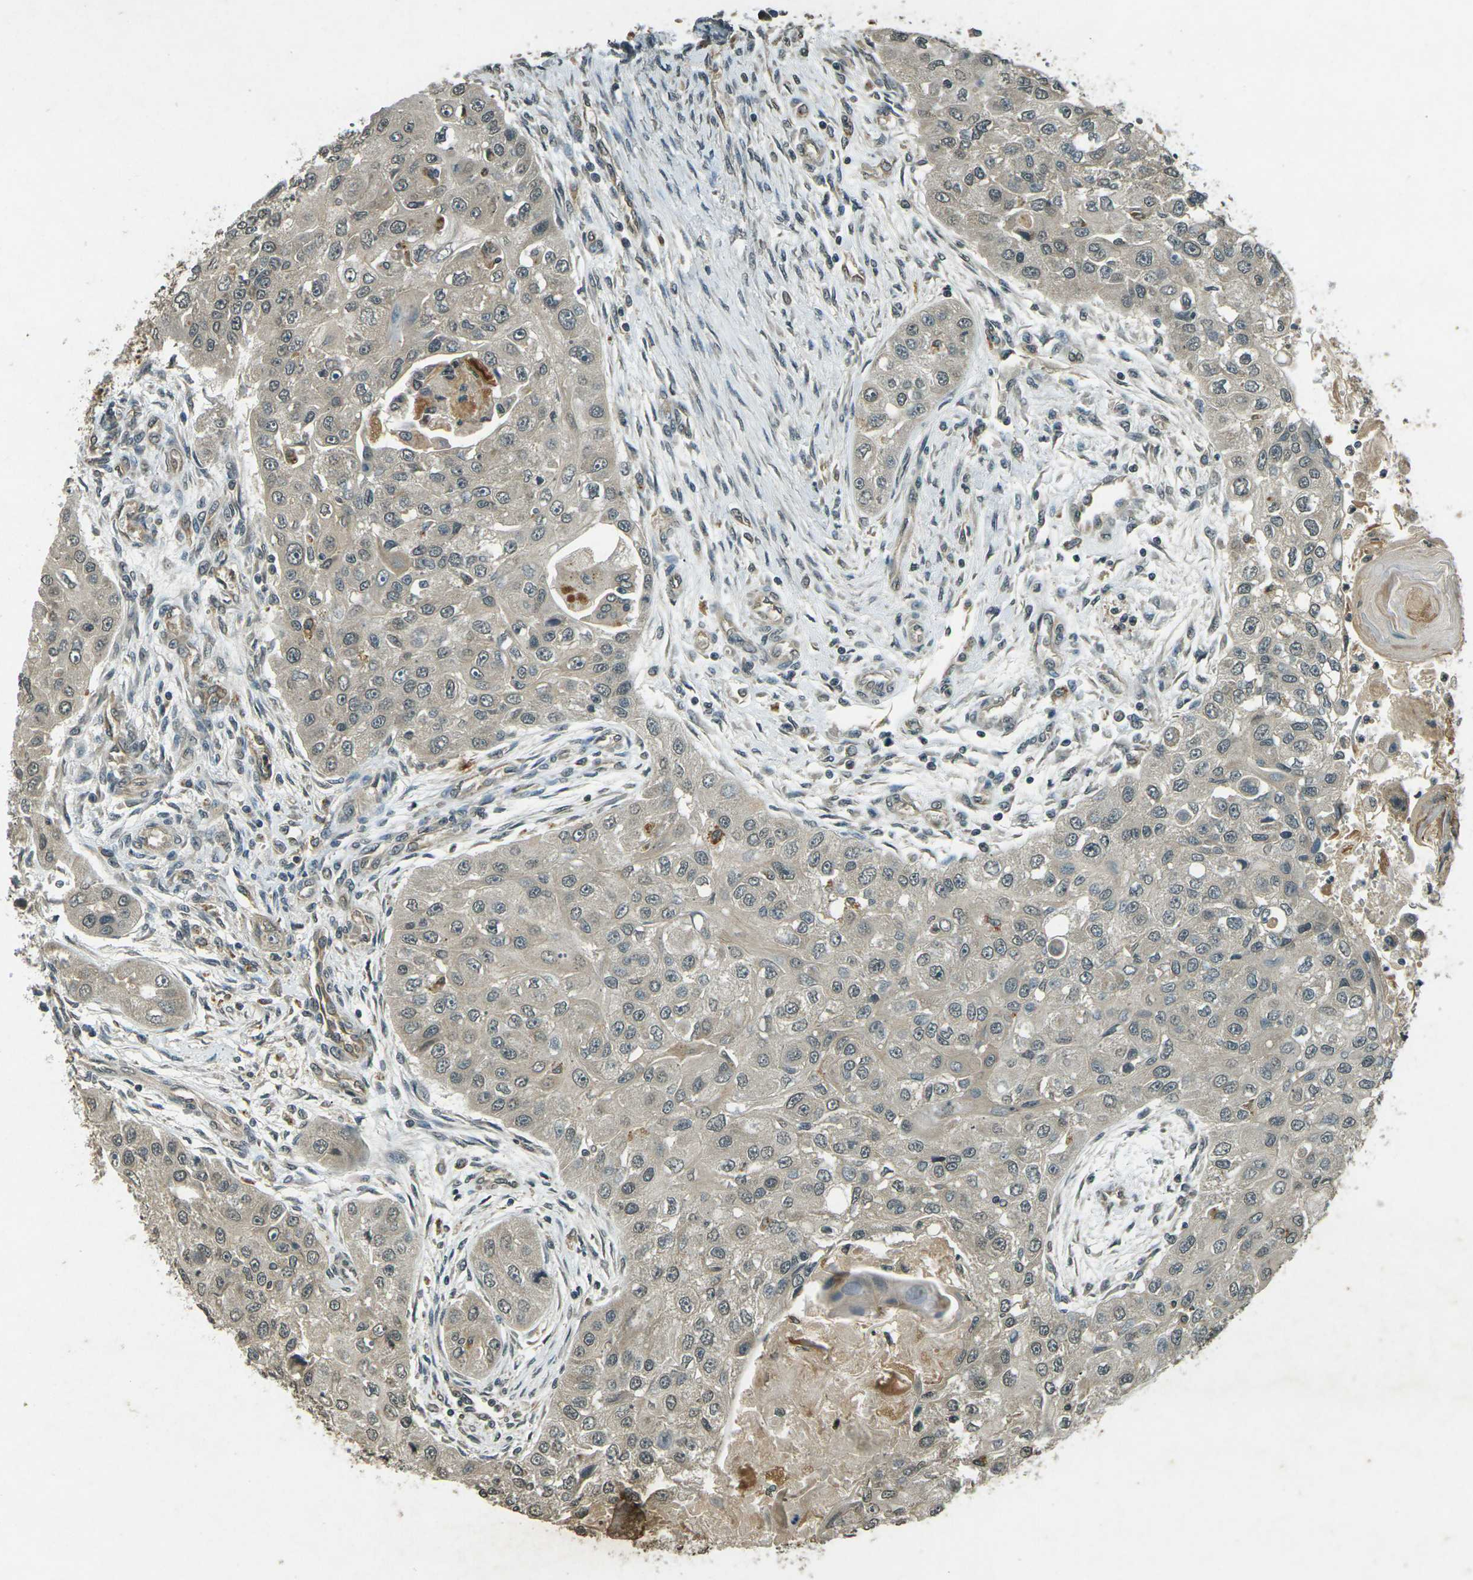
{"staining": {"intensity": "weak", "quantity": ">75%", "location": "cytoplasmic/membranous"}, "tissue": "head and neck cancer", "cell_type": "Tumor cells", "image_type": "cancer", "snomed": [{"axis": "morphology", "description": "Normal tissue, NOS"}, {"axis": "morphology", "description": "Squamous cell carcinoma, NOS"}, {"axis": "topography", "description": "Skeletal muscle"}, {"axis": "topography", "description": "Head-Neck"}], "caption": "Head and neck squamous cell carcinoma tissue exhibits weak cytoplasmic/membranous expression in about >75% of tumor cells, visualized by immunohistochemistry.", "gene": "PDE2A", "patient": {"sex": "male", "age": 51}}